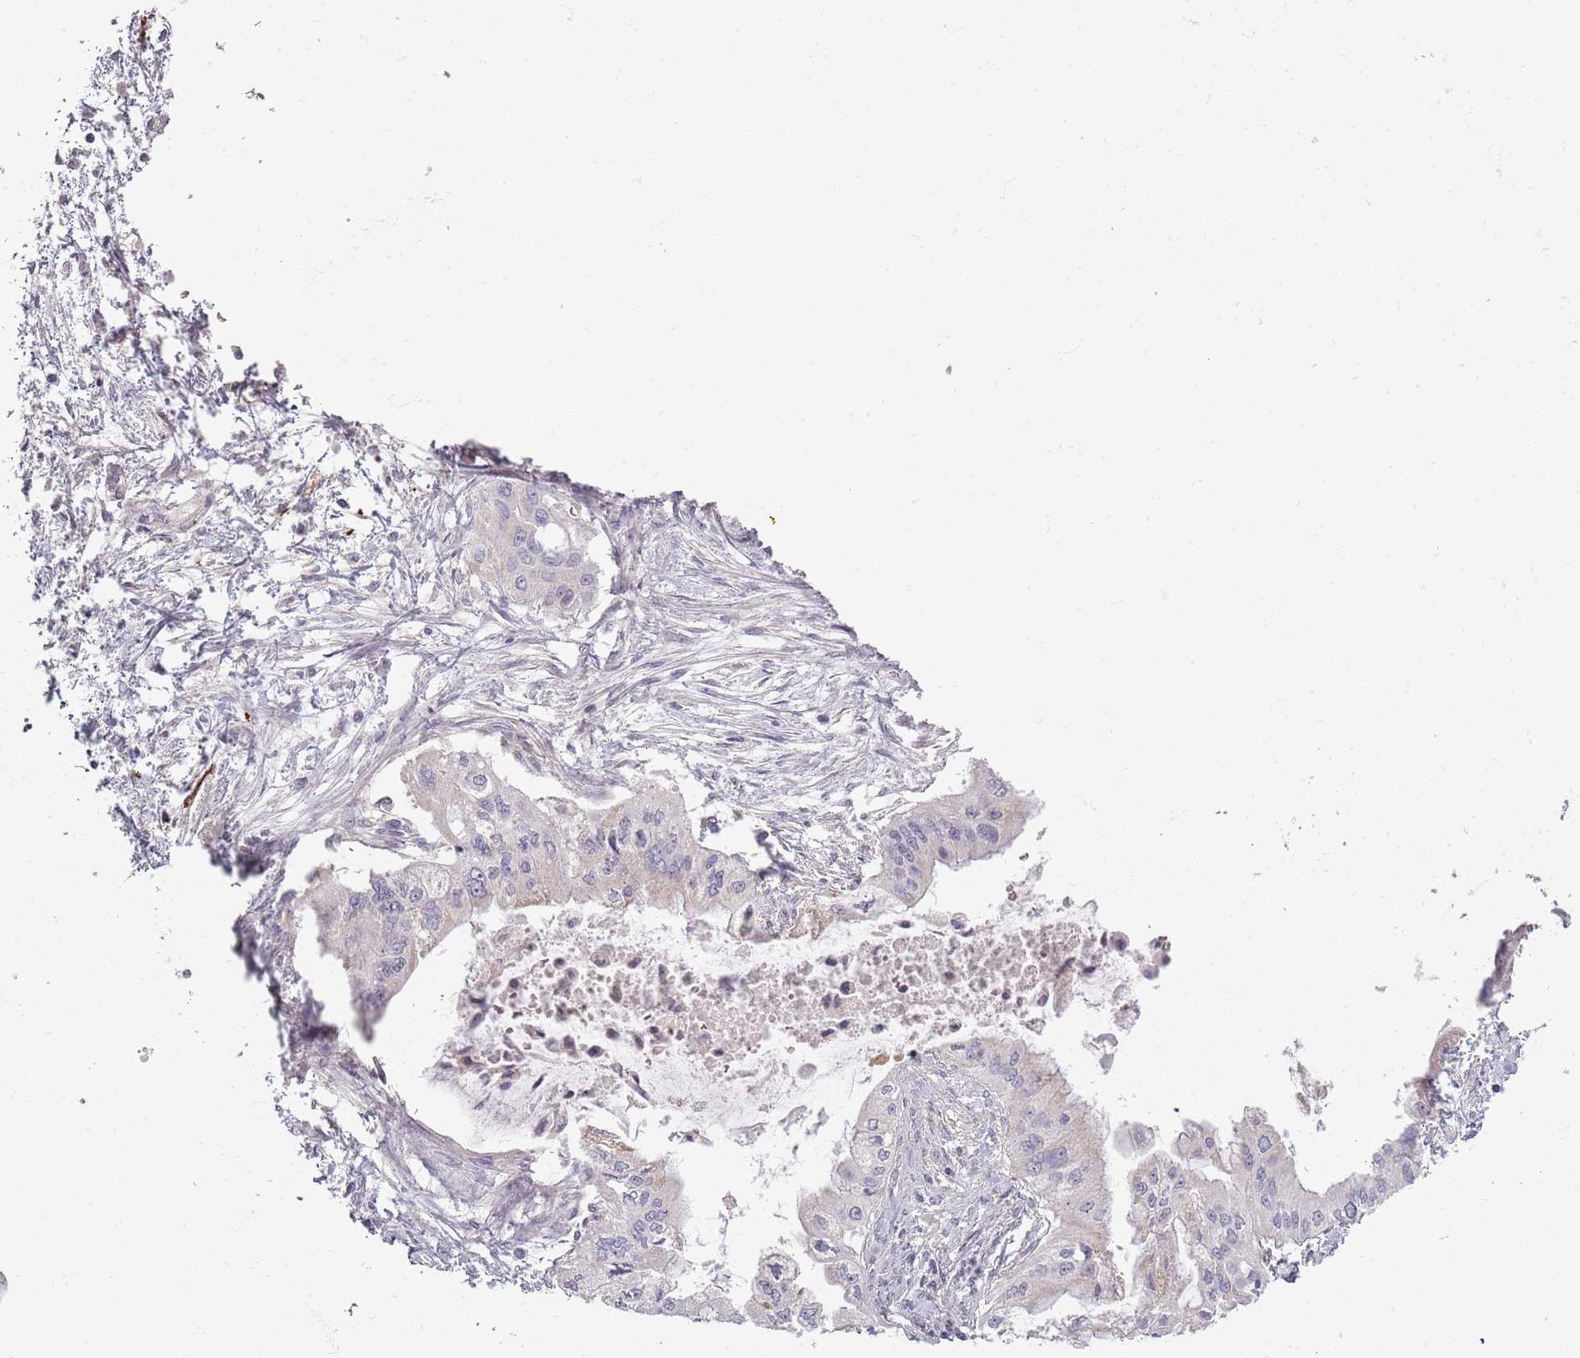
{"staining": {"intensity": "negative", "quantity": "none", "location": "none"}, "tissue": "pancreatic cancer", "cell_type": "Tumor cells", "image_type": "cancer", "snomed": [{"axis": "morphology", "description": "Adenocarcinoma, NOS"}, {"axis": "topography", "description": "Pancreas"}], "caption": "A high-resolution micrograph shows immunohistochemistry staining of pancreatic cancer, which shows no significant positivity in tumor cells. Brightfield microscopy of immunohistochemistry (IHC) stained with DAB (brown) and hematoxylin (blue), captured at high magnification.", "gene": "SYNGR3", "patient": {"sex": "male", "age": 46}}